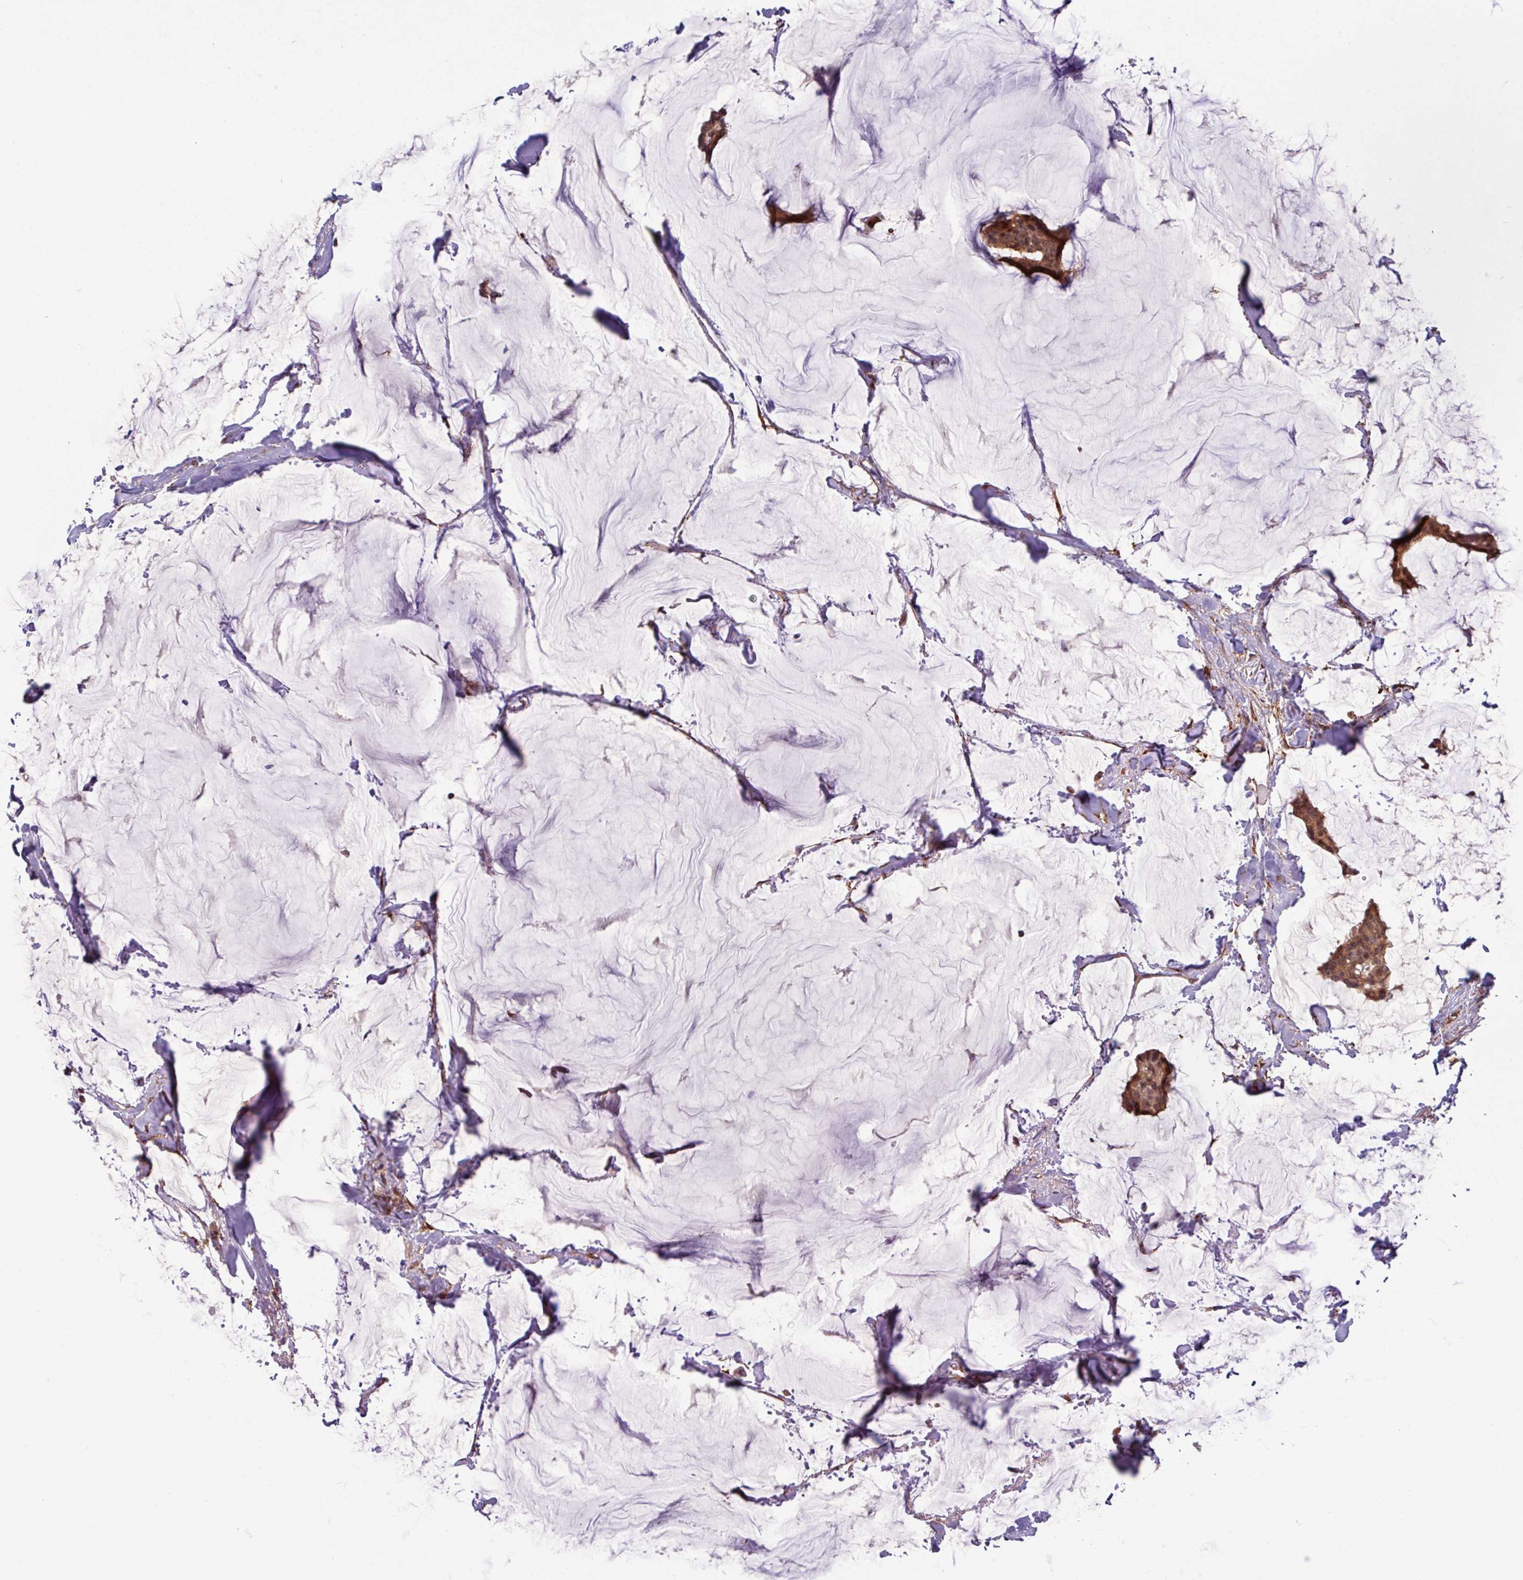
{"staining": {"intensity": "moderate", "quantity": ">75%", "location": "cytoplasmic/membranous,nuclear"}, "tissue": "breast cancer", "cell_type": "Tumor cells", "image_type": "cancer", "snomed": [{"axis": "morphology", "description": "Duct carcinoma"}, {"axis": "topography", "description": "Breast"}], "caption": "Breast cancer stained with IHC demonstrates moderate cytoplasmic/membranous and nuclear expression in about >75% of tumor cells.", "gene": "C7orf50", "patient": {"sex": "female", "age": 93}}